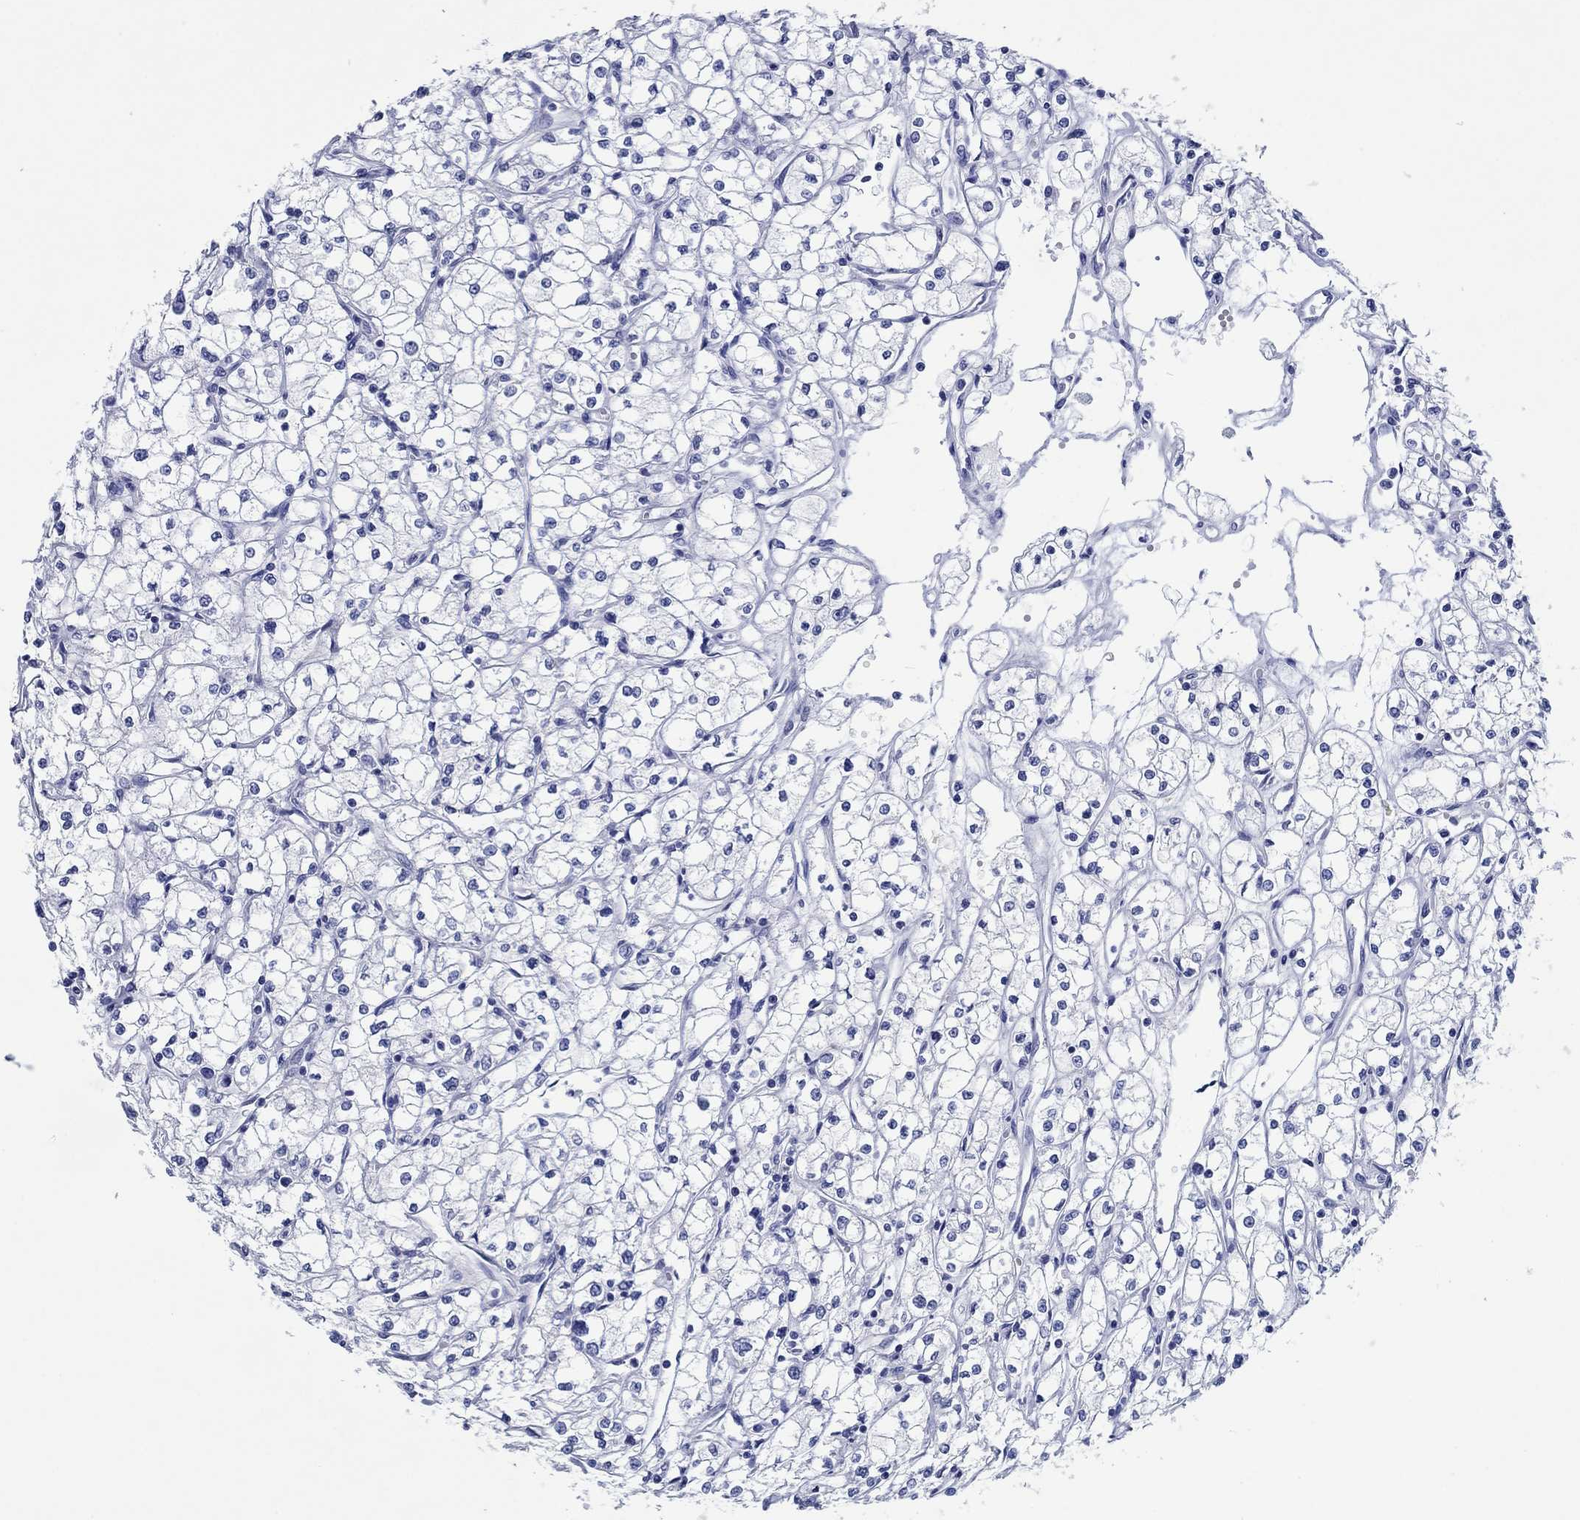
{"staining": {"intensity": "negative", "quantity": "none", "location": "none"}, "tissue": "renal cancer", "cell_type": "Tumor cells", "image_type": "cancer", "snomed": [{"axis": "morphology", "description": "Adenocarcinoma, NOS"}, {"axis": "topography", "description": "Kidney"}], "caption": "Image shows no significant protein staining in tumor cells of adenocarcinoma (renal).", "gene": "HCRT", "patient": {"sex": "male", "age": 67}}